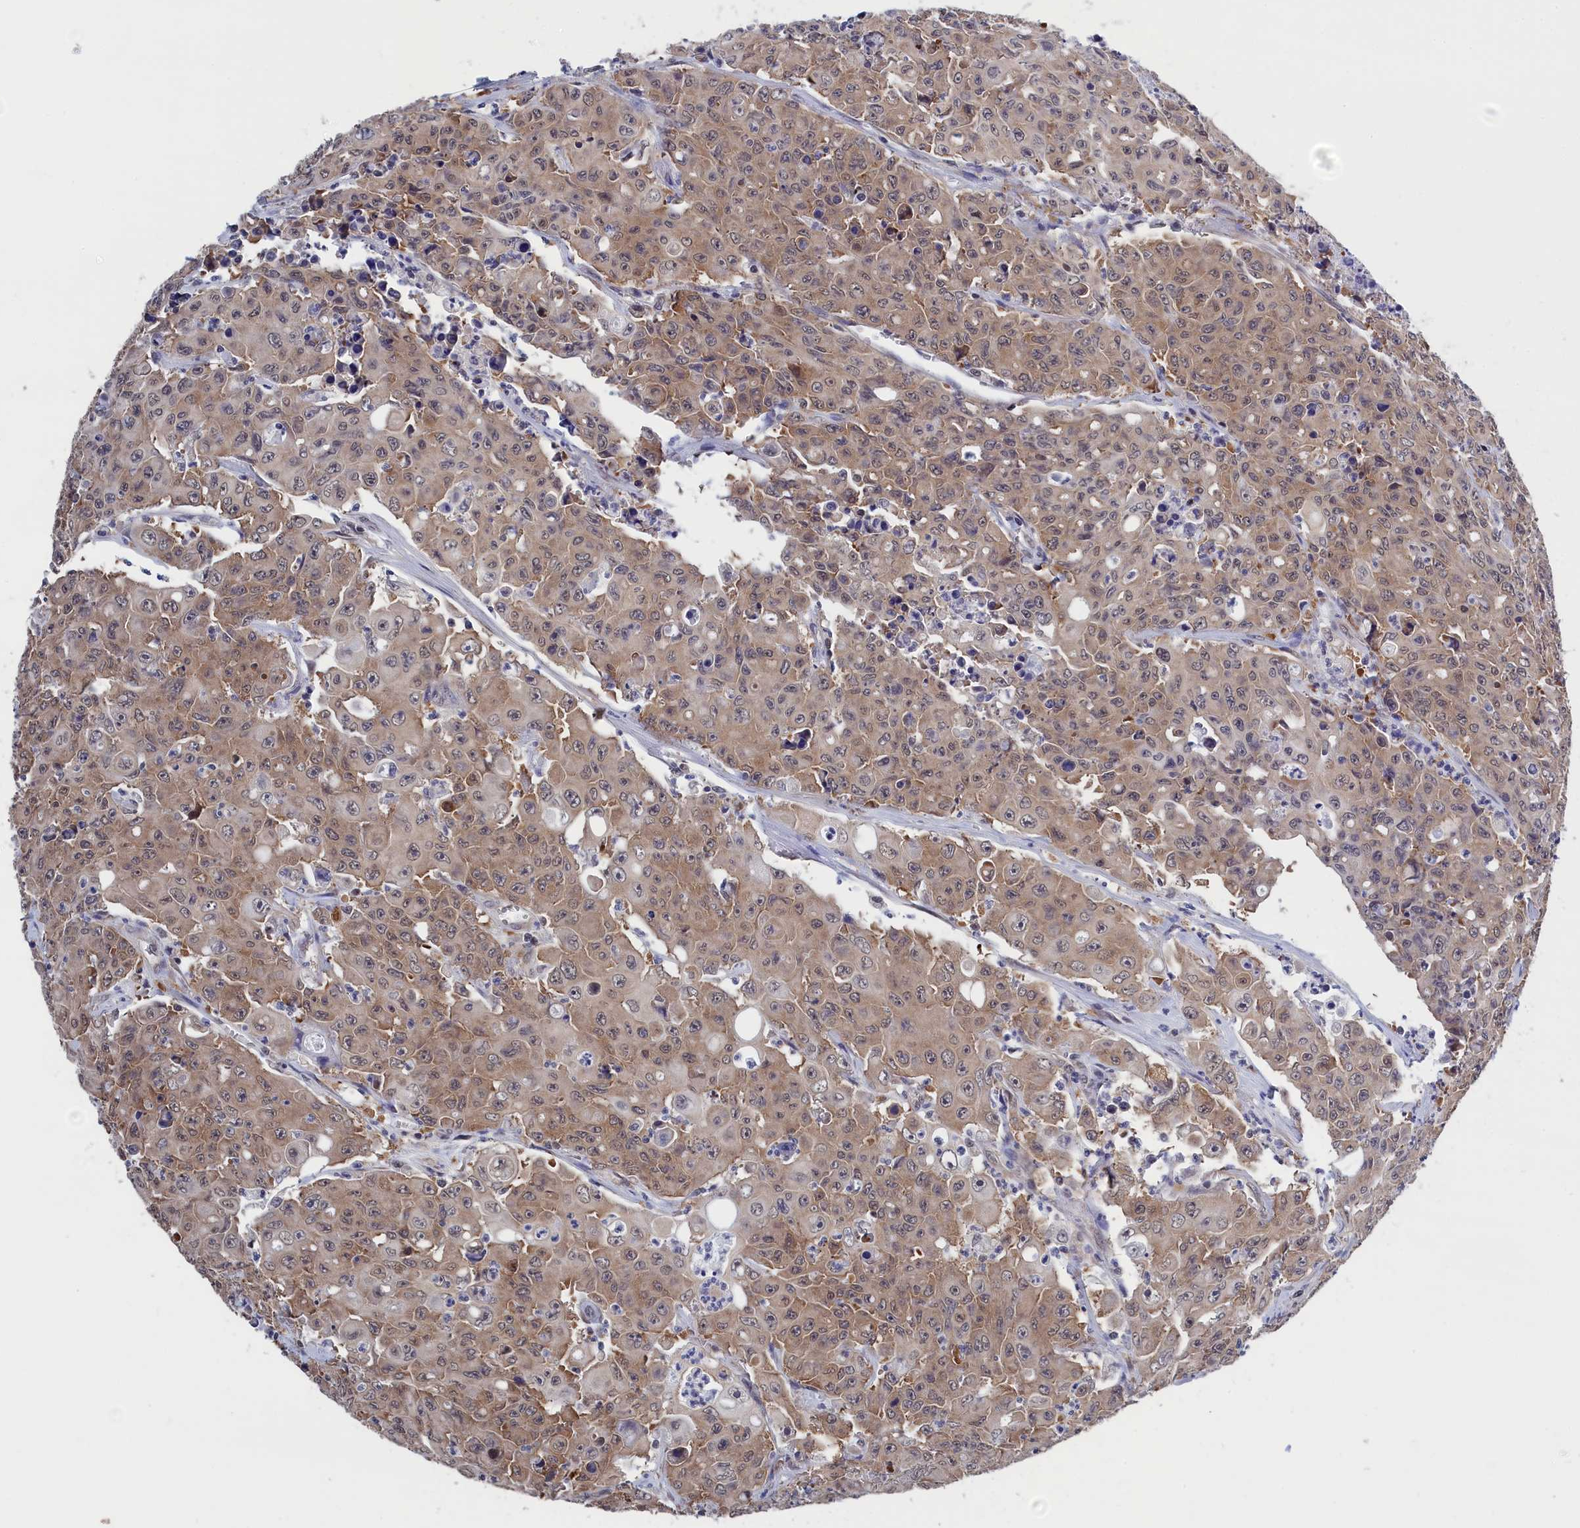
{"staining": {"intensity": "weak", "quantity": ">75%", "location": "cytoplasmic/membranous,nuclear"}, "tissue": "colorectal cancer", "cell_type": "Tumor cells", "image_type": "cancer", "snomed": [{"axis": "morphology", "description": "Adenocarcinoma, NOS"}, {"axis": "topography", "description": "Colon"}], "caption": "Brown immunohistochemical staining in human adenocarcinoma (colorectal) exhibits weak cytoplasmic/membranous and nuclear expression in approximately >75% of tumor cells. The staining was performed using DAB, with brown indicating positive protein expression. Nuclei are stained blue with hematoxylin.", "gene": "PGP", "patient": {"sex": "male", "age": 51}}